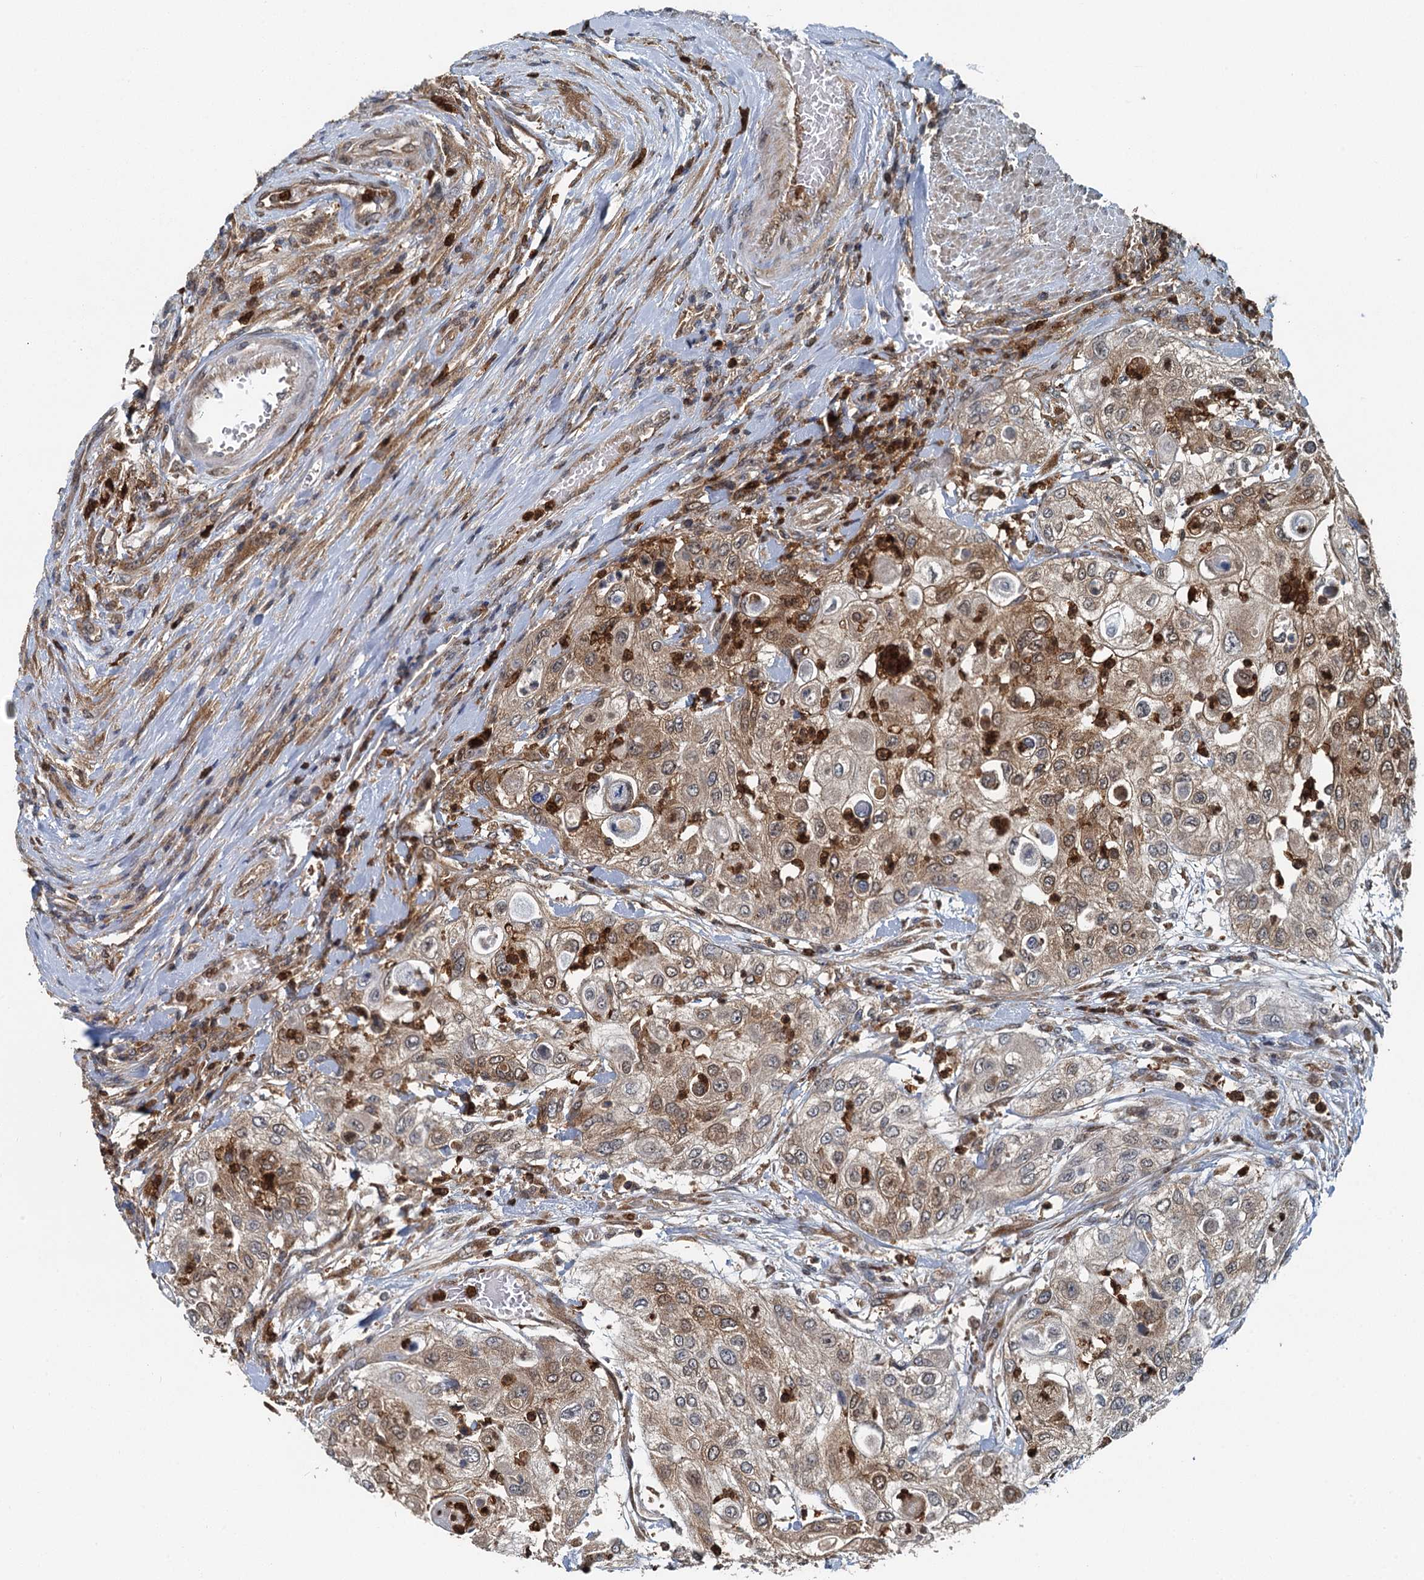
{"staining": {"intensity": "weak", "quantity": "25%-75%", "location": "cytoplasmic/membranous"}, "tissue": "urothelial cancer", "cell_type": "Tumor cells", "image_type": "cancer", "snomed": [{"axis": "morphology", "description": "Urothelial carcinoma, High grade"}, {"axis": "topography", "description": "Urinary bladder"}], "caption": "High-power microscopy captured an immunohistochemistry histopathology image of urothelial carcinoma (high-grade), revealing weak cytoplasmic/membranous expression in approximately 25%-75% of tumor cells.", "gene": "GPI", "patient": {"sex": "female", "age": 79}}